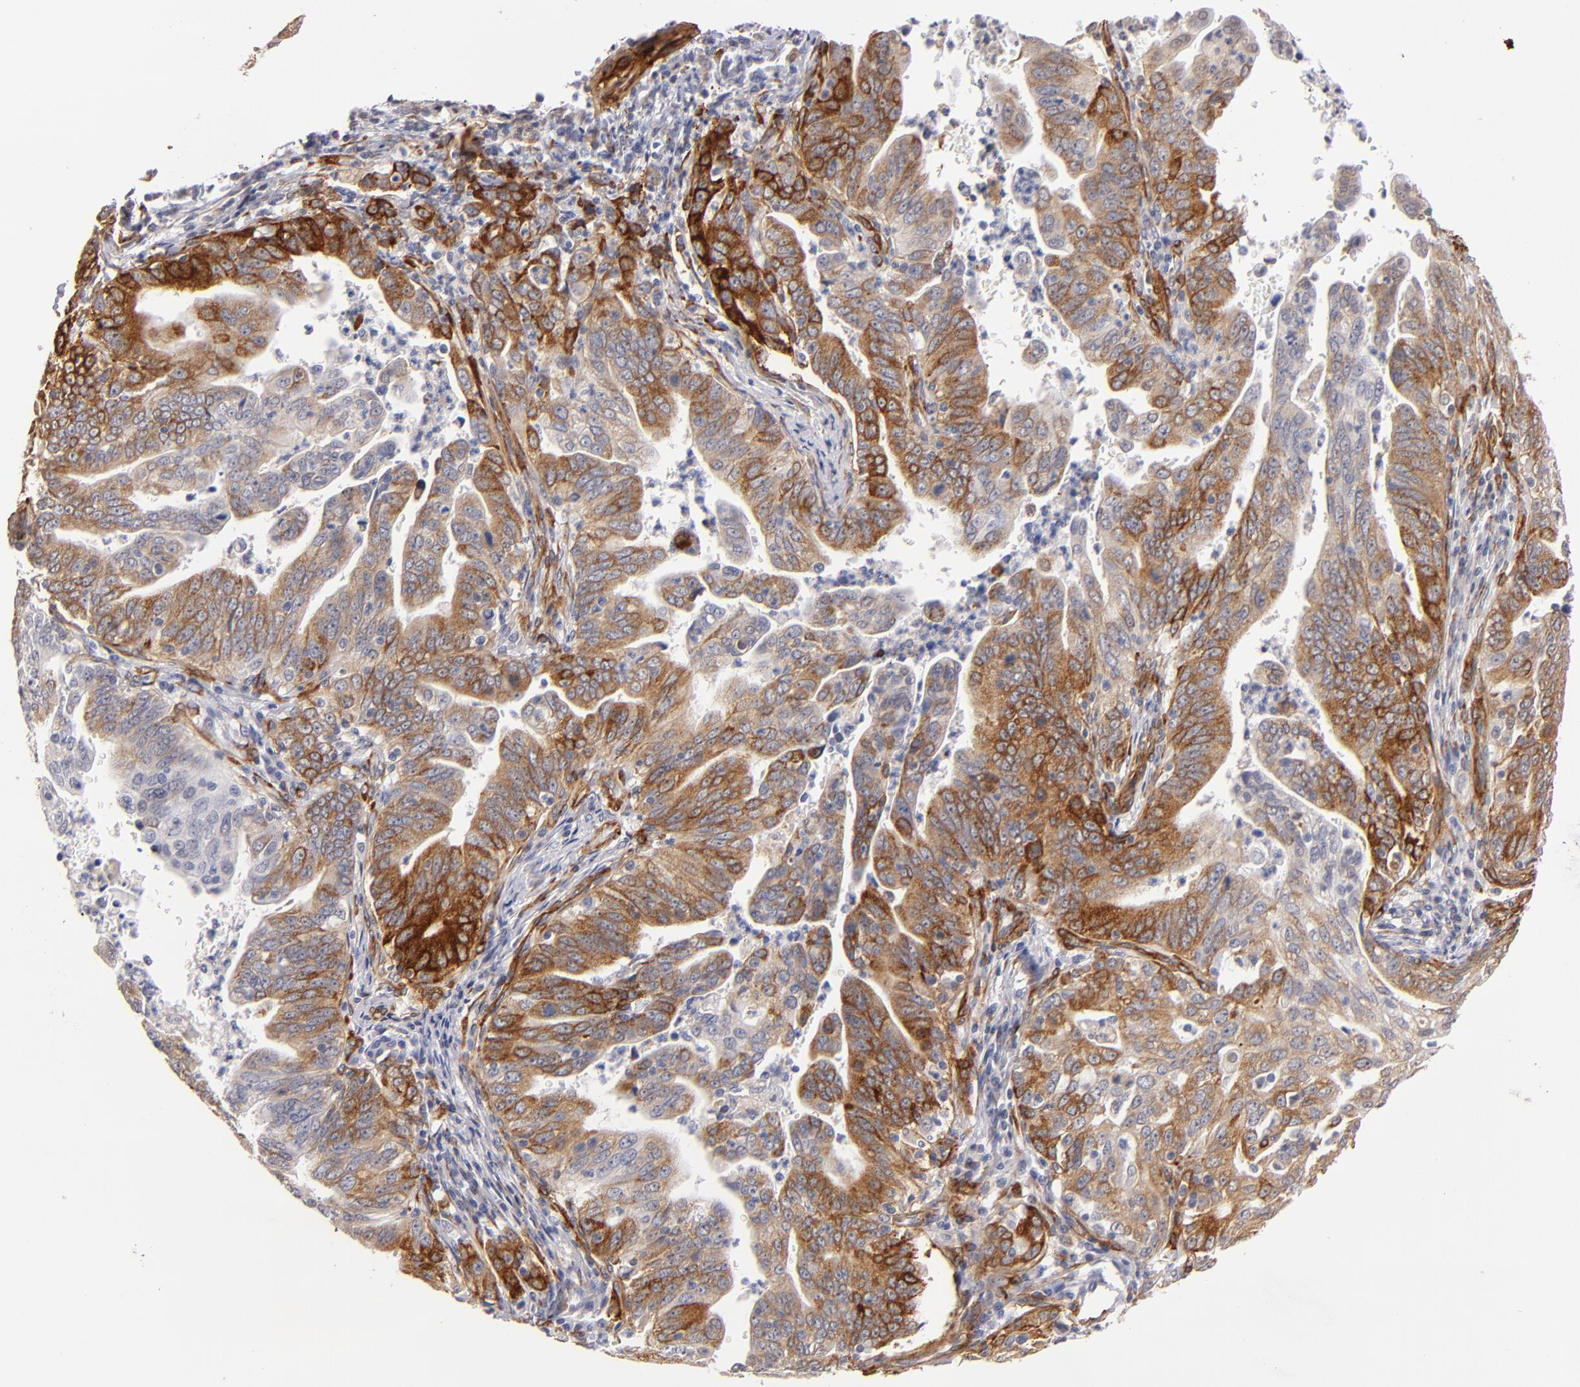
{"staining": {"intensity": "moderate", "quantity": ">75%", "location": "cytoplasmic/membranous"}, "tissue": "stomach cancer", "cell_type": "Tumor cells", "image_type": "cancer", "snomed": [{"axis": "morphology", "description": "Adenocarcinoma, NOS"}, {"axis": "topography", "description": "Stomach, upper"}], "caption": "Stomach cancer (adenocarcinoma) stained with a protein marker shows moderate staining in tumor cells.", "gene": "LAMC1", "patient": {"sex": "female", "age": 50}}